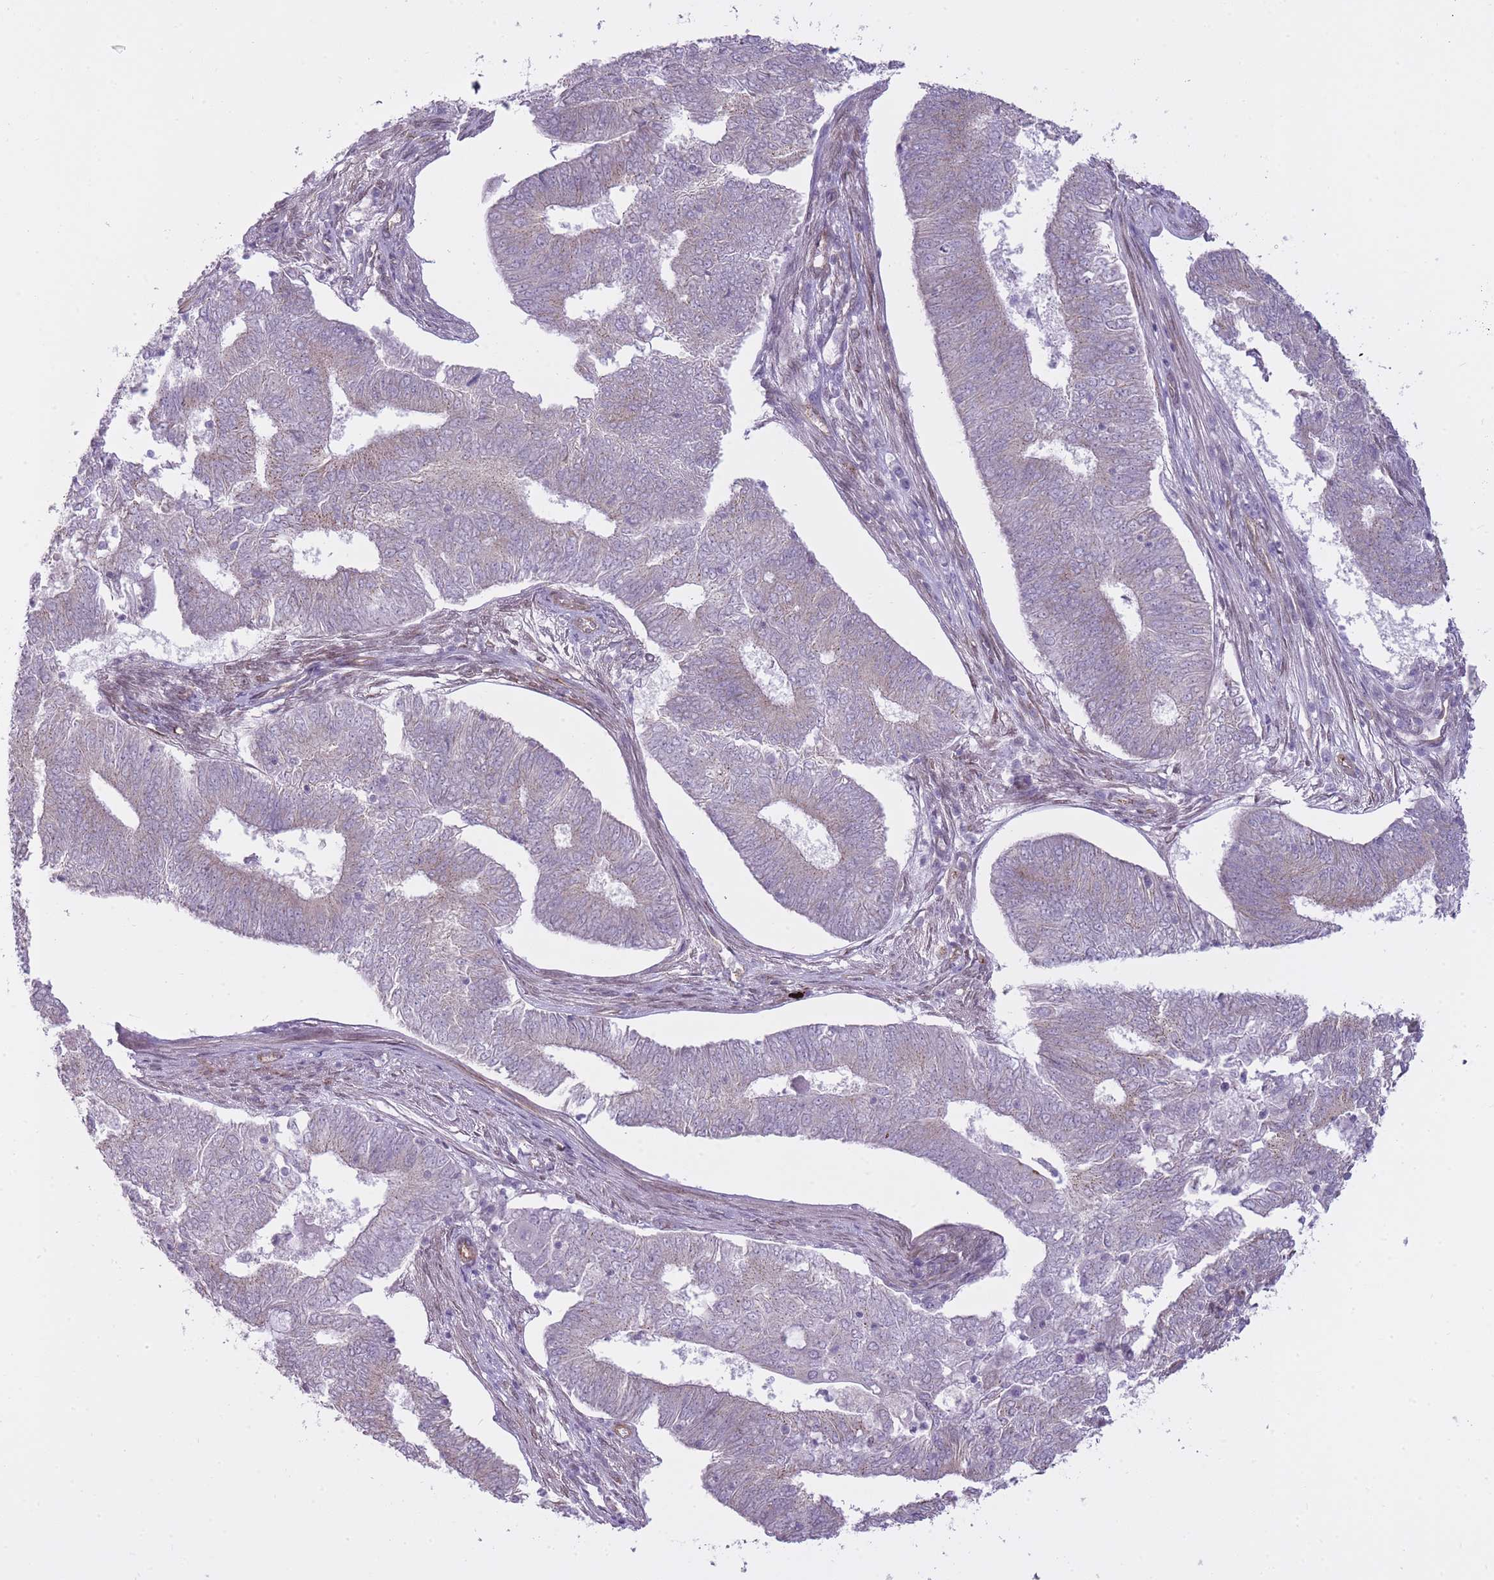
{"staining": {"intensity": "weak", "quantity": "<25%", "location": "cytoplasmic/membranous"}, "tissue": "endometrial cancer", "cell_type": "Tumor cells", "image_type": "cancer", "snomed": [{"axis": "morphology", "description": "Adenocarcinoma, NOS"}, {"axis": "topography", "description": "Endometrium"}], "caption": "Immunohistochemistry (IHC) of human adenocarcinoma (endometrial) shows no expression in tumor cells. (DAB (3,3'-diaminobenzidine) immunohistochemistry (IHC) visualized using brightfield microscopy, high magnification).", "gene": "PGRMC2", "patient": {"sex": "female", "age": 62}}